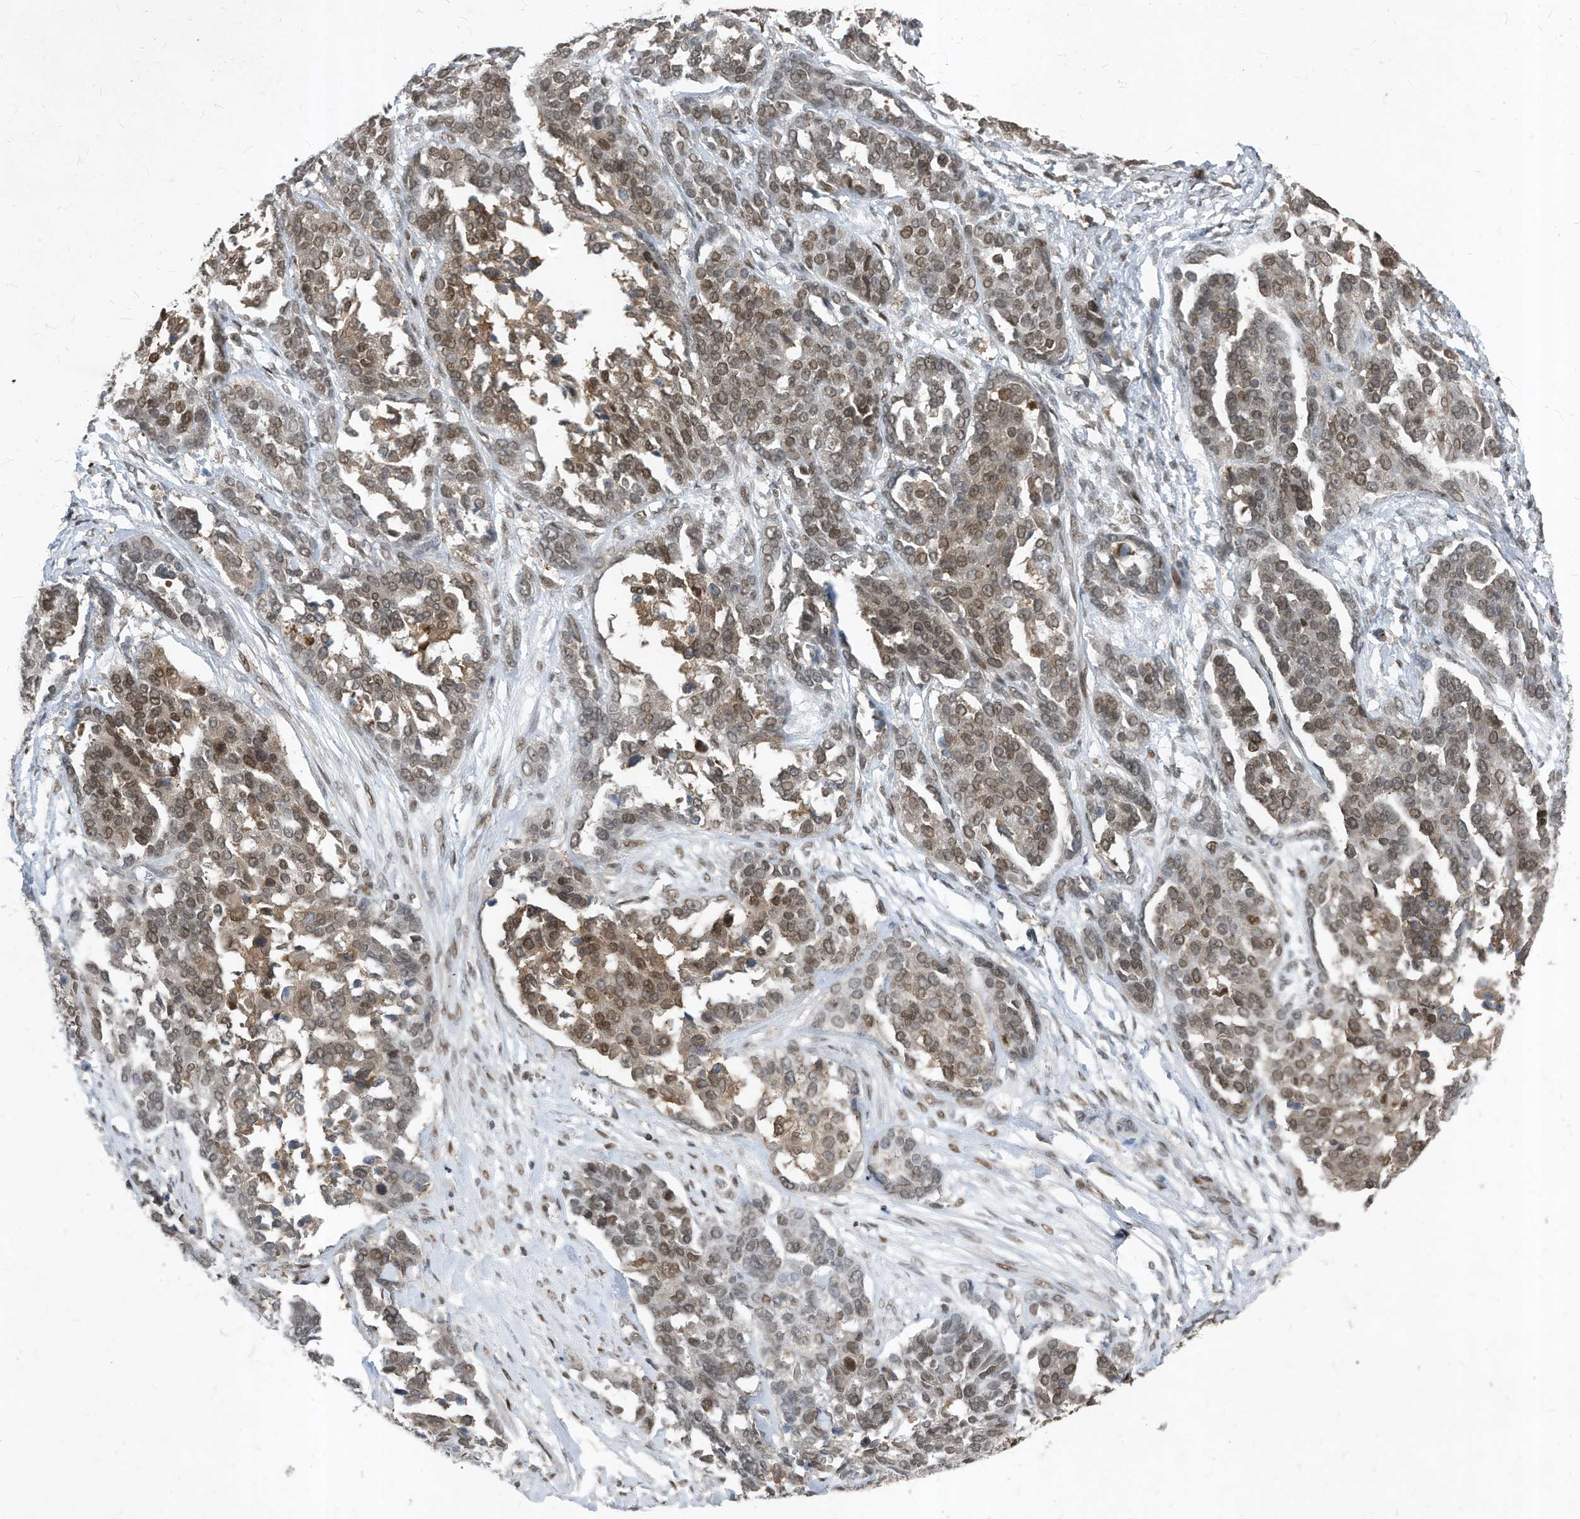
{"staining": {"intensity": "moderate", "quantity": ">75%", "location": "nuclear"}, "tissue": "ovarian cancer", "cell_type": "Tumor cells", "image_type": "cancer", "snomed": [{"axis": "morphology", "description": "Cystadenocarcinoma, serous, NOS"}, {"axis": "topography", "description": "Ovary"}], "caption": "The image shows immunohistochemical staining of ovarian cancer. There is moderate nuclear expression is seen in about >75% of tumor cells.", "gene": "KPNB1", "patient": {"sex": "female", "age": 44}}